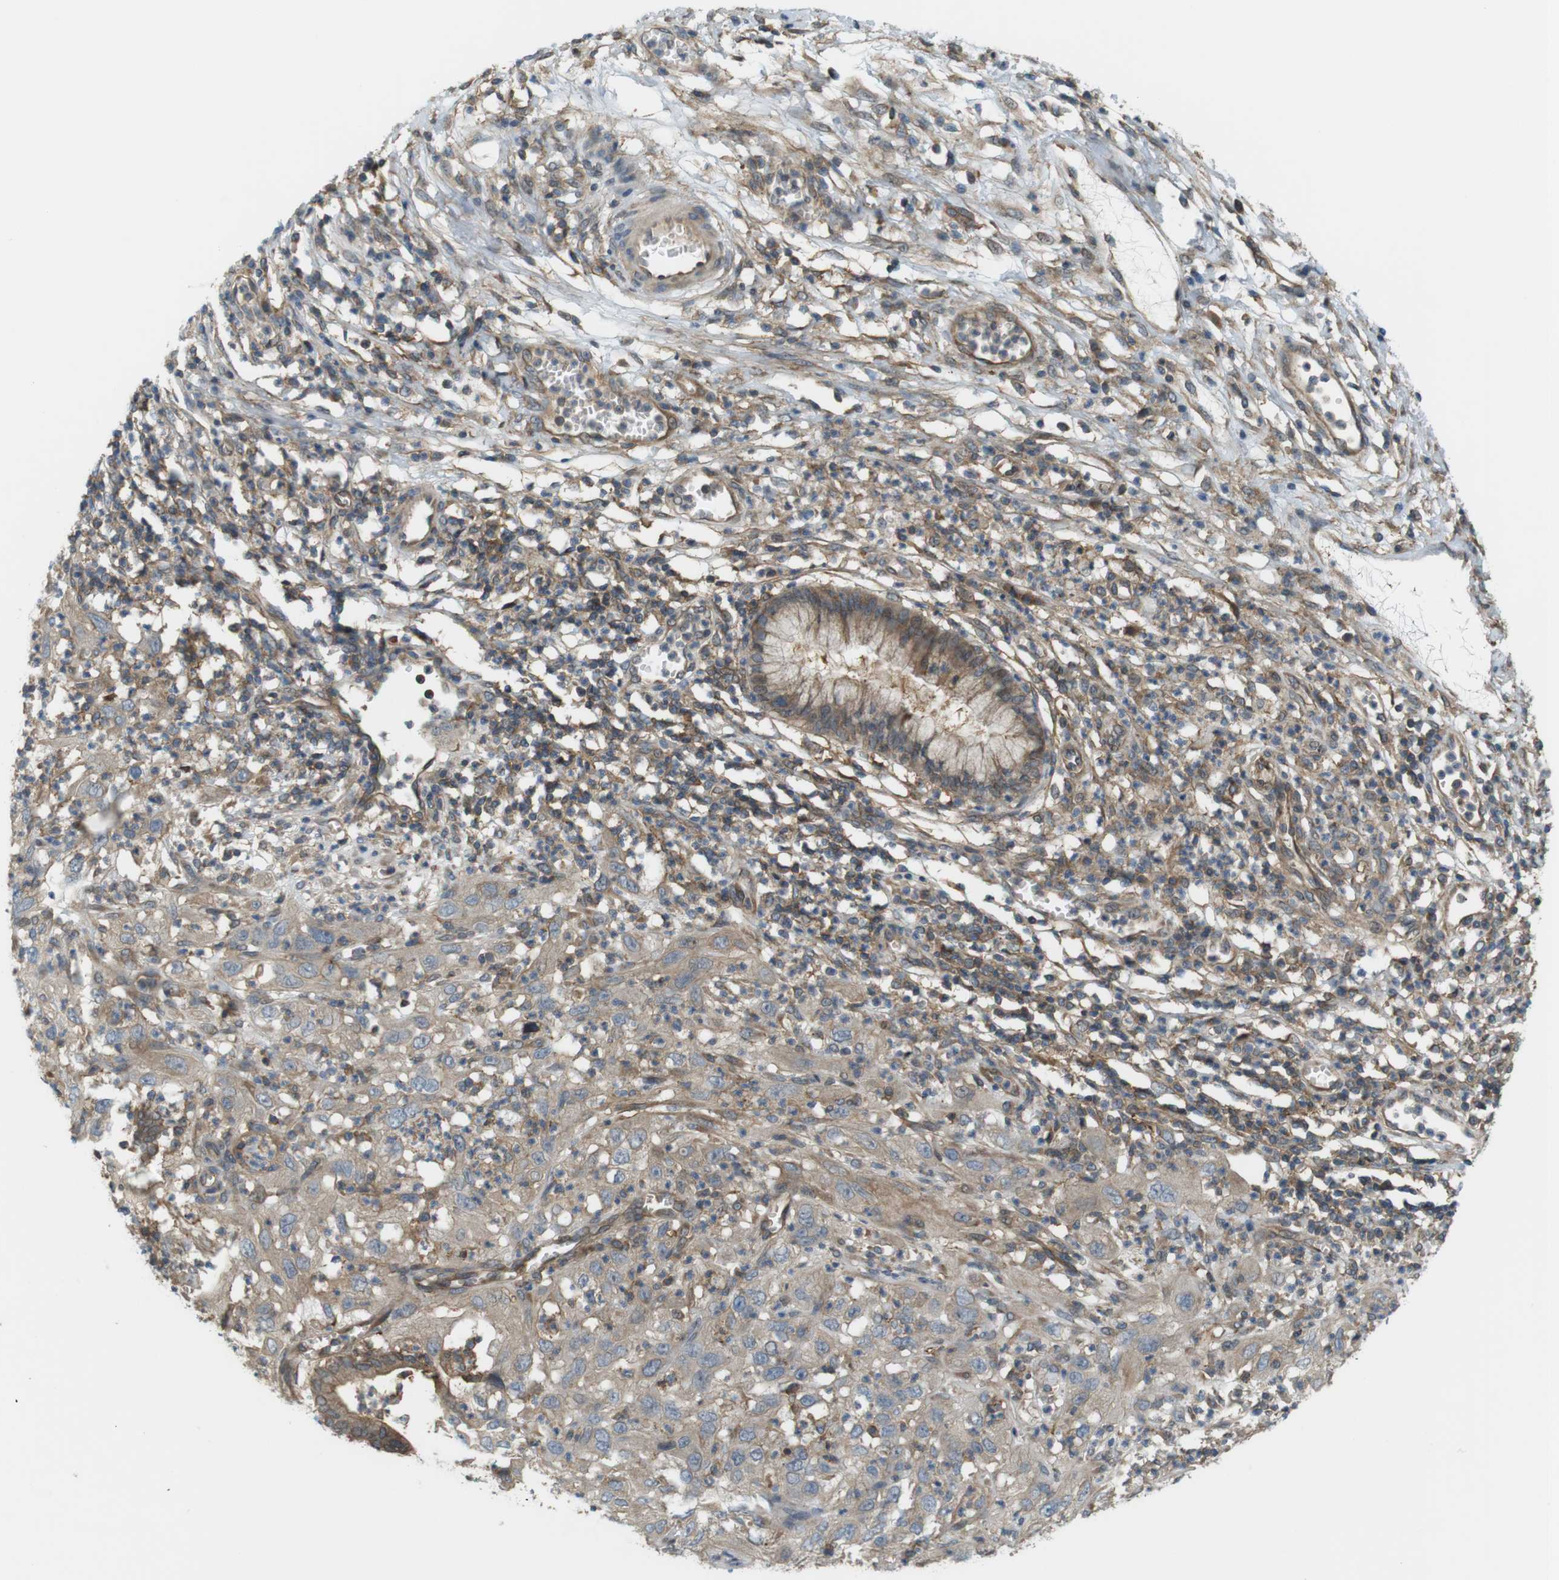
{"staining": {"intensity": "weak", "quantity": "25%-75%", "location": "cytoplasmic/membranous"}, "tissue": "cervical cancer", "cell_type": "Tumor cells", "image_type": "cancer", "snomed": [{"axis": "morphology", "description": "Squamous cell carcinoma, NOS"}, {"axis": "topography", "description": "Cervix"}], "caption": "A histopathology image of human cervical squamous cell carcinoma stained for a protein exhibits weak cytoplasmic/membranous brown staining in tumor cells.", "gene": "DDAH2", "patient": {"sex": "female", "age": 32}}